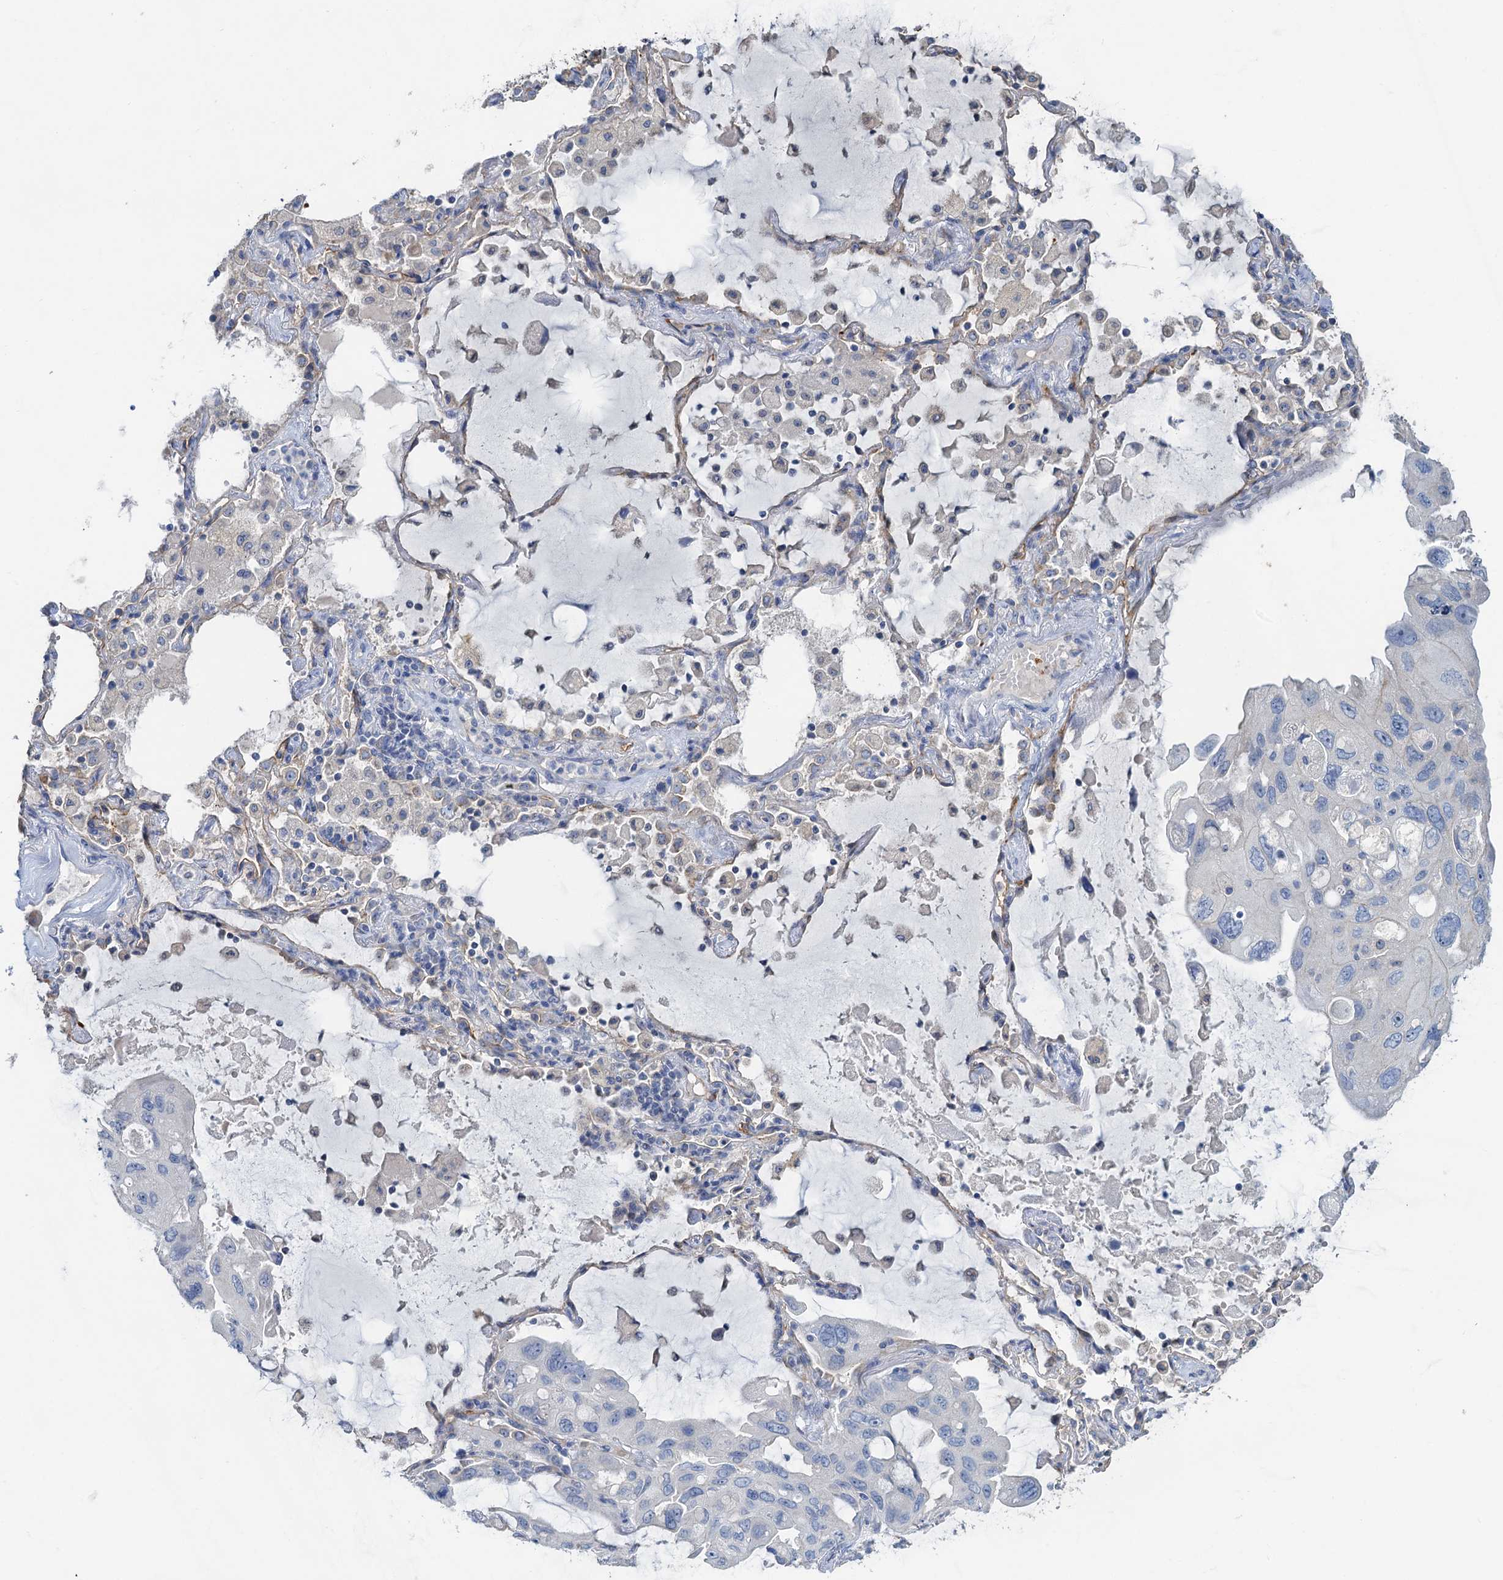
{"staining": {"intensity": "negative", "quantity": "none", "location": "none"}, "tissue": "lung cancer", "cell_type": "Tumor cells", "image_type": "cancer", "snomed": [{"axis": "morphology", "description": "Squamous cell carcinoma, NOS"}, {"axis": "topography", "description": "Lung"}], "caption": "A micrograph of lung squamous cell carcinoma stained for a protein demonstrates no brown staining in tumor cells.", "gene": "PLLP", "patient": {"sex": "female", "age": 73}}